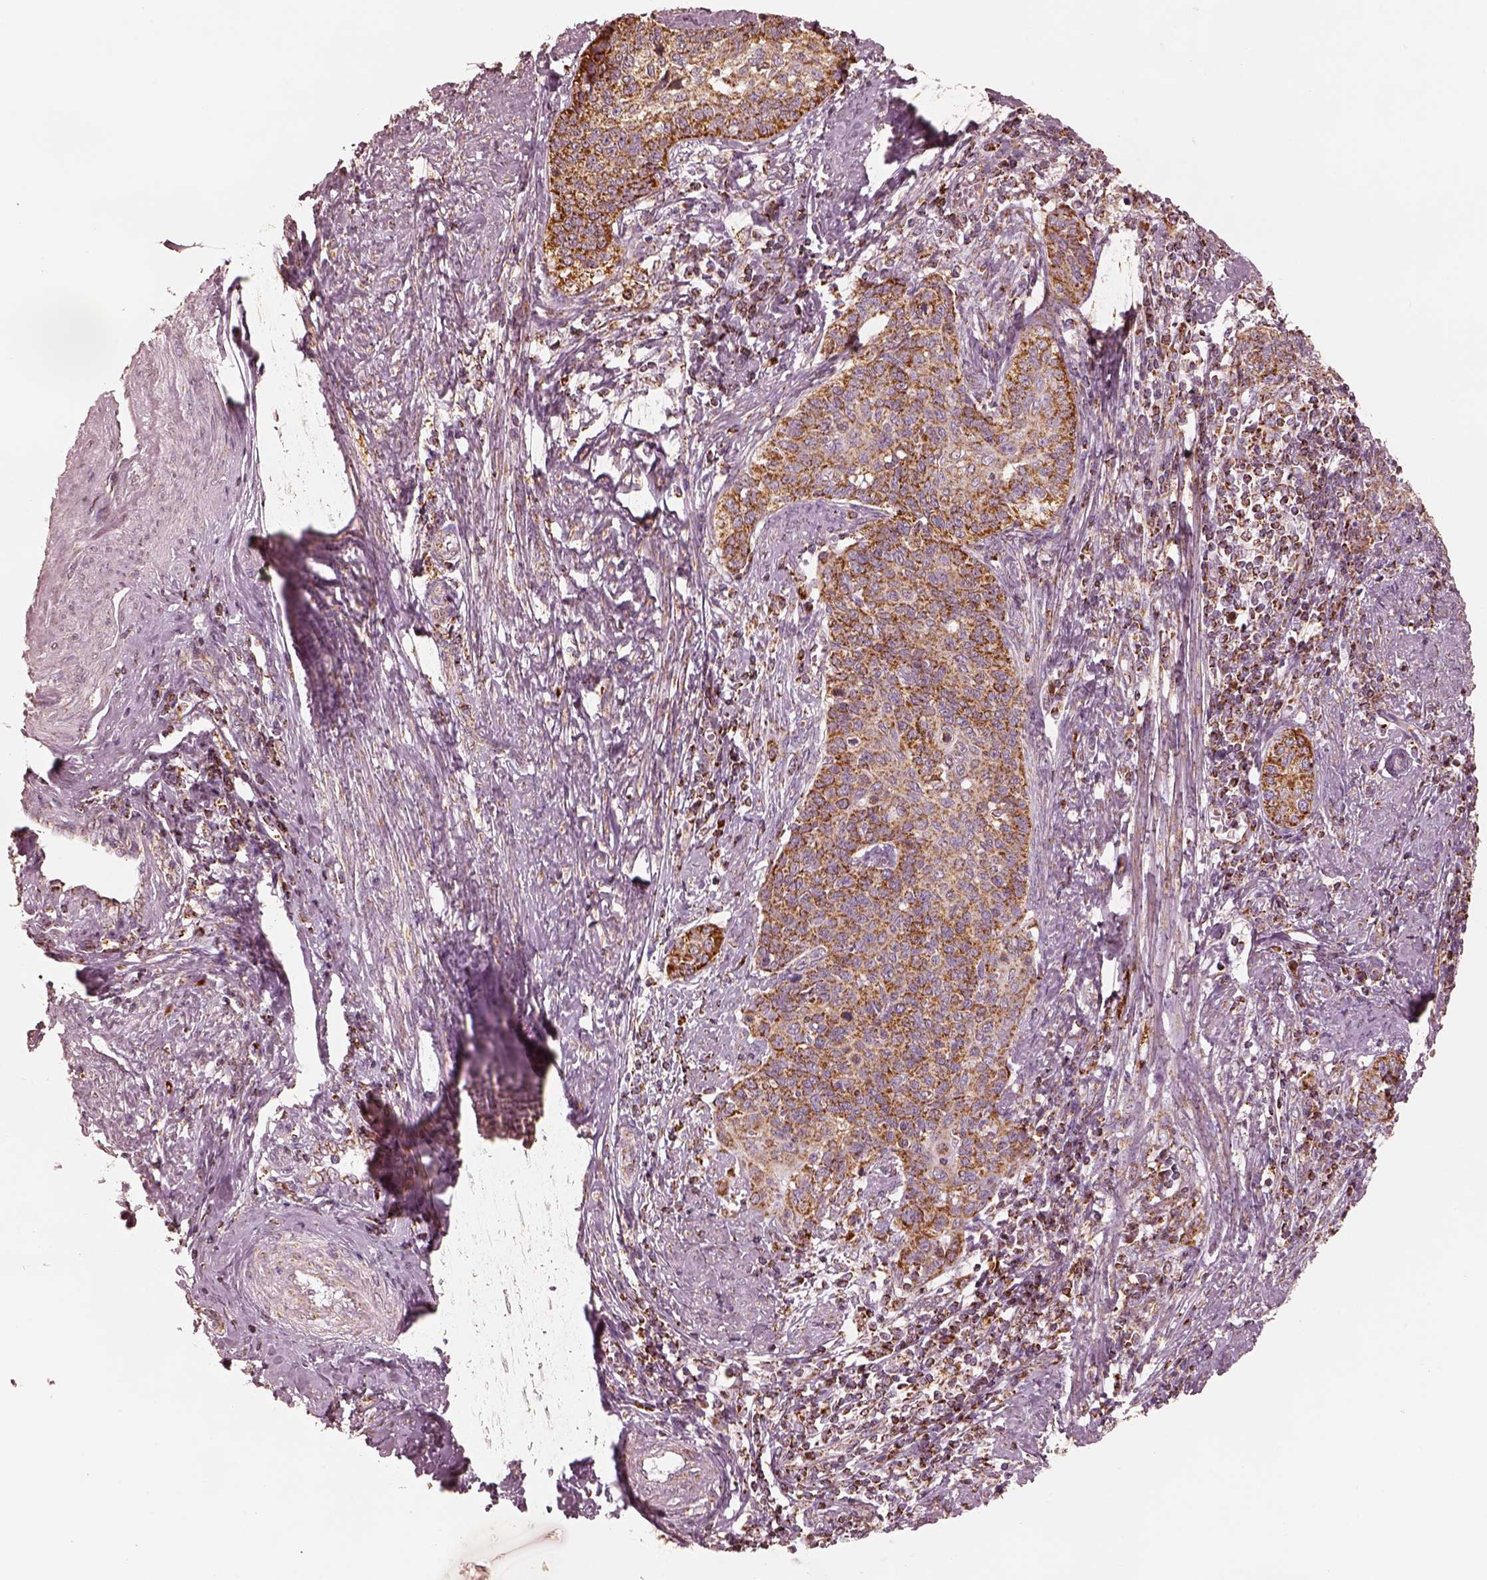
{"staining": {"intensity": "strong", "quantity": ">75%", "location": "cytoplasmic/membranous"}, "tissue": "cervical cancer", "cell_type": "Tumor cells", "image_type": "cancer", "snomed": [{"axis": "morphology", "description": "Squamous cell carcinoma, NOS"}, {"axis": "topography", "description": "Cervix"}], "caption": "High-power microscopy captured an IHC image of cervical cancer, revealing strong cytoplasmic/membranous expression in approximately >75% of tumor cells. The staining was performed using DAB (3,3'-diaminobenzidine) to visualize the protein expression in brown, while the nuclei were stained in blue with hematoxylin (Magnification: 20x).", "gene": "ENTPD6", "patient": {"sex": "female", "age": 39}}